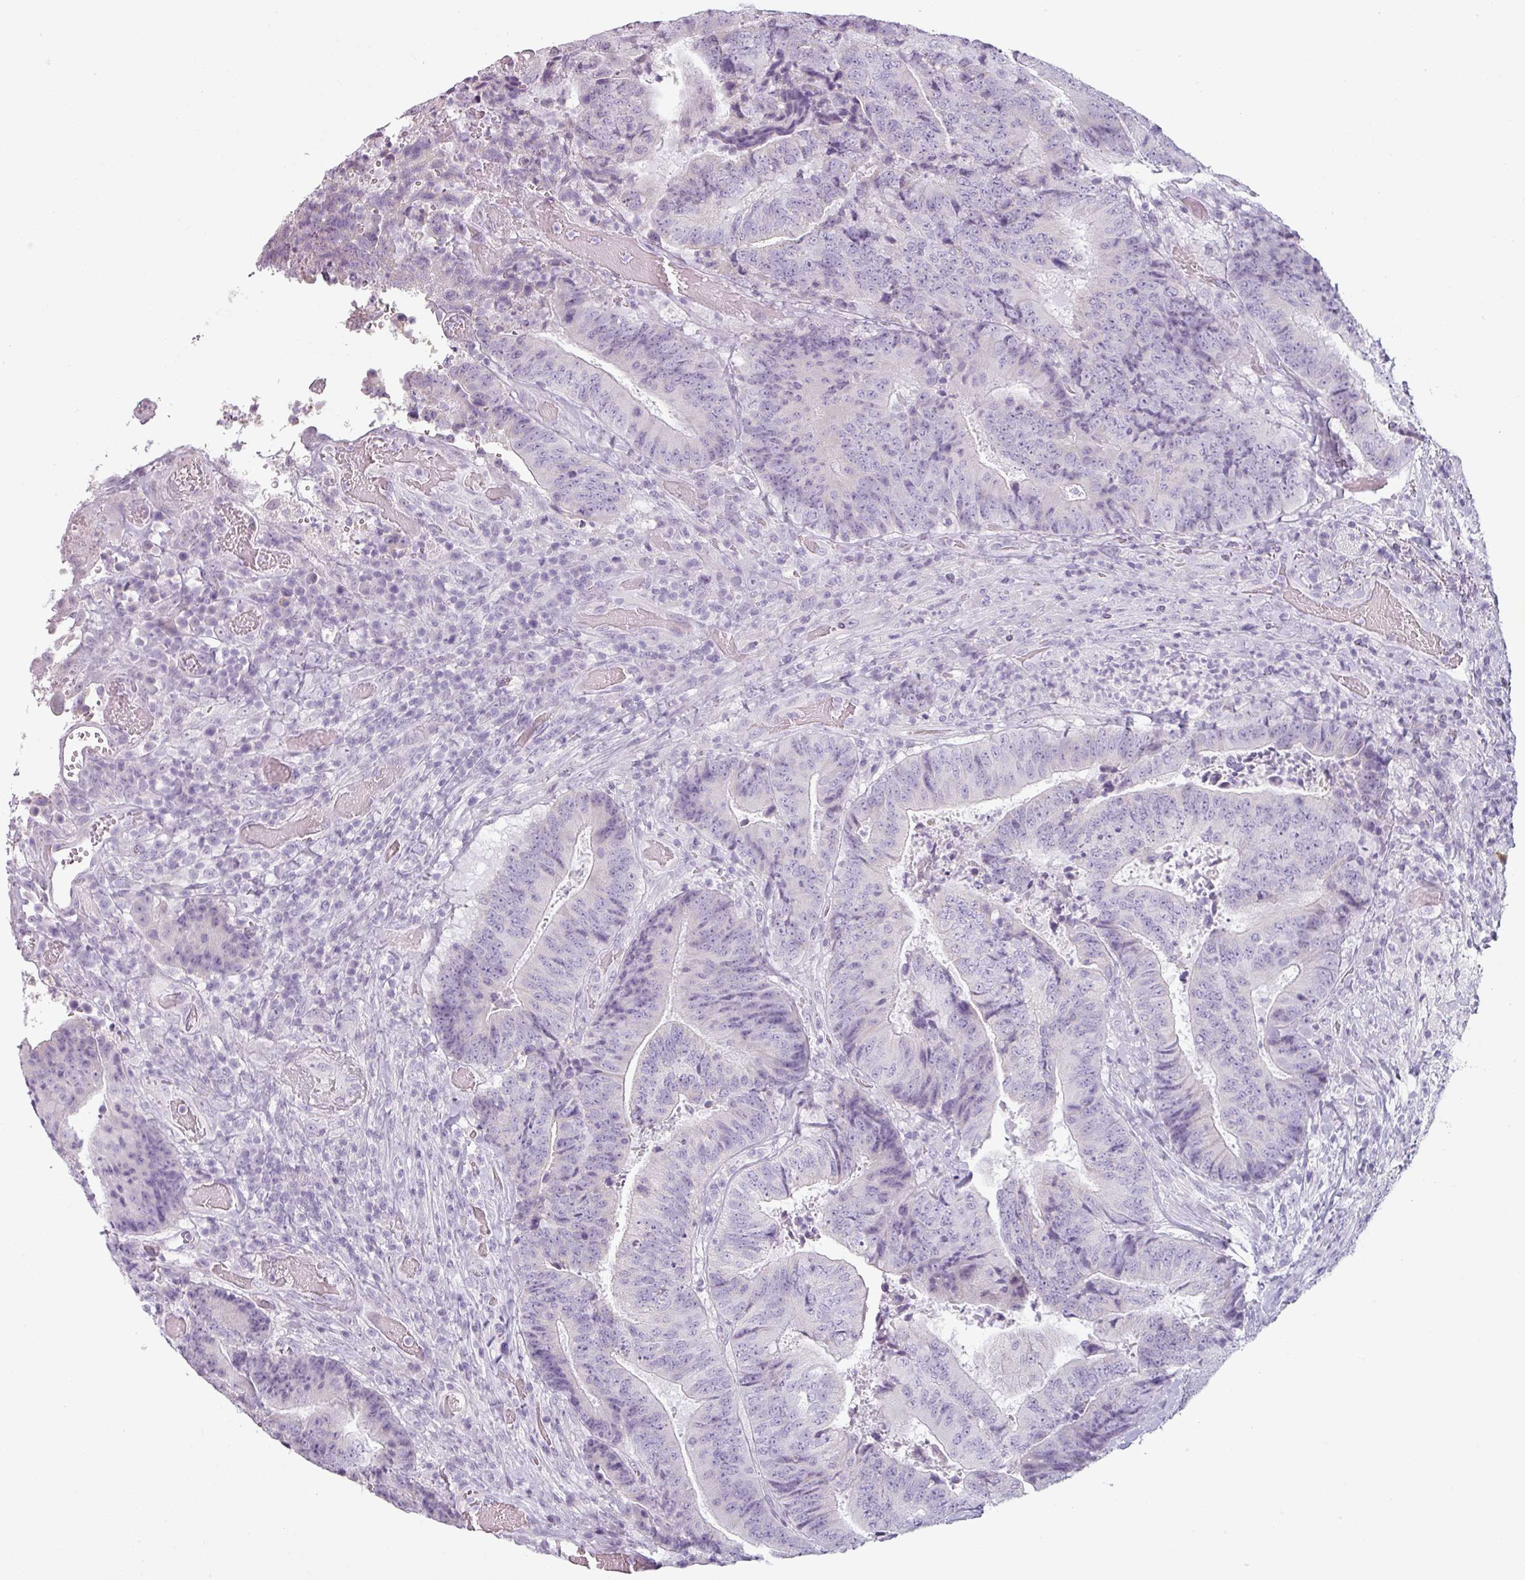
{"staining": {"intensity": "negative", "quantity": "none", "location": "none"}, "tissue": "colorectal cancer", "cell_type": "Tumor cells", "image_type": "cancer", "snomed": [{"axis": "morphology", "description": "Adenocarcinoma, NOS"}, {"axis": "topography", "description": "Rectum"}], "caption": "Colorectal cancer (adenocarcinoma) stained for a protein using IHC displays no expression tumor cells.", "gene": "SFTPA1", "patient": {"sex": "male", "age": 72}}